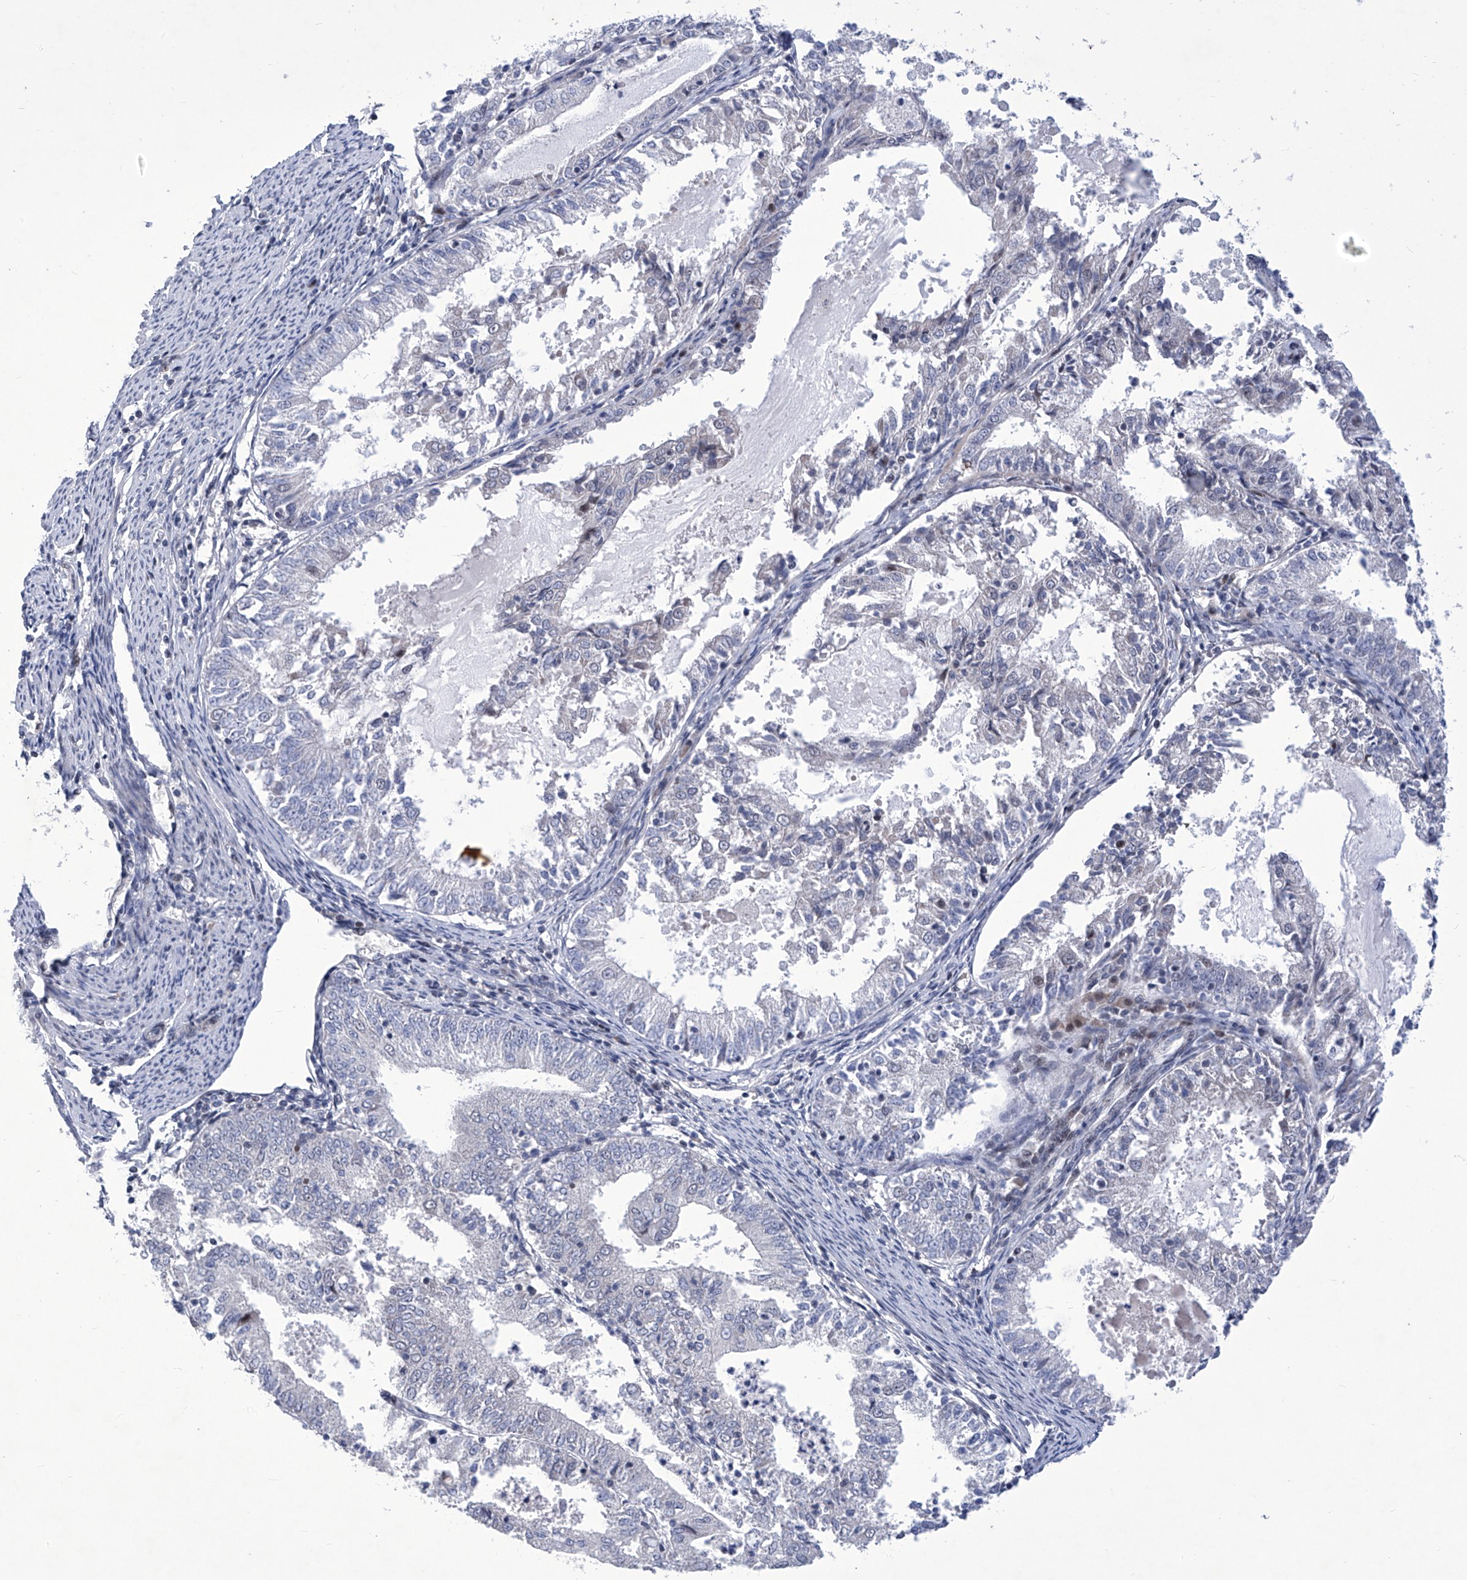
{"staining": {"intensity": "negative", "quantity": "none", "location": "none"}, "tissue": "endometrial cancer", "cell_type": "Tumor cells", "image_type": "cancer", "snomed": [{"axis": "morphology", "description": "Adenocarcinoma, NOS"}, {"axis": "topography", "description": "Endometrium"}], "caption": "There is no significant positivity in tumor cells of endometrial adenocarcinoma.", "gene": "NUFIP1", "patient": {"sex": "female", "age": 57}}